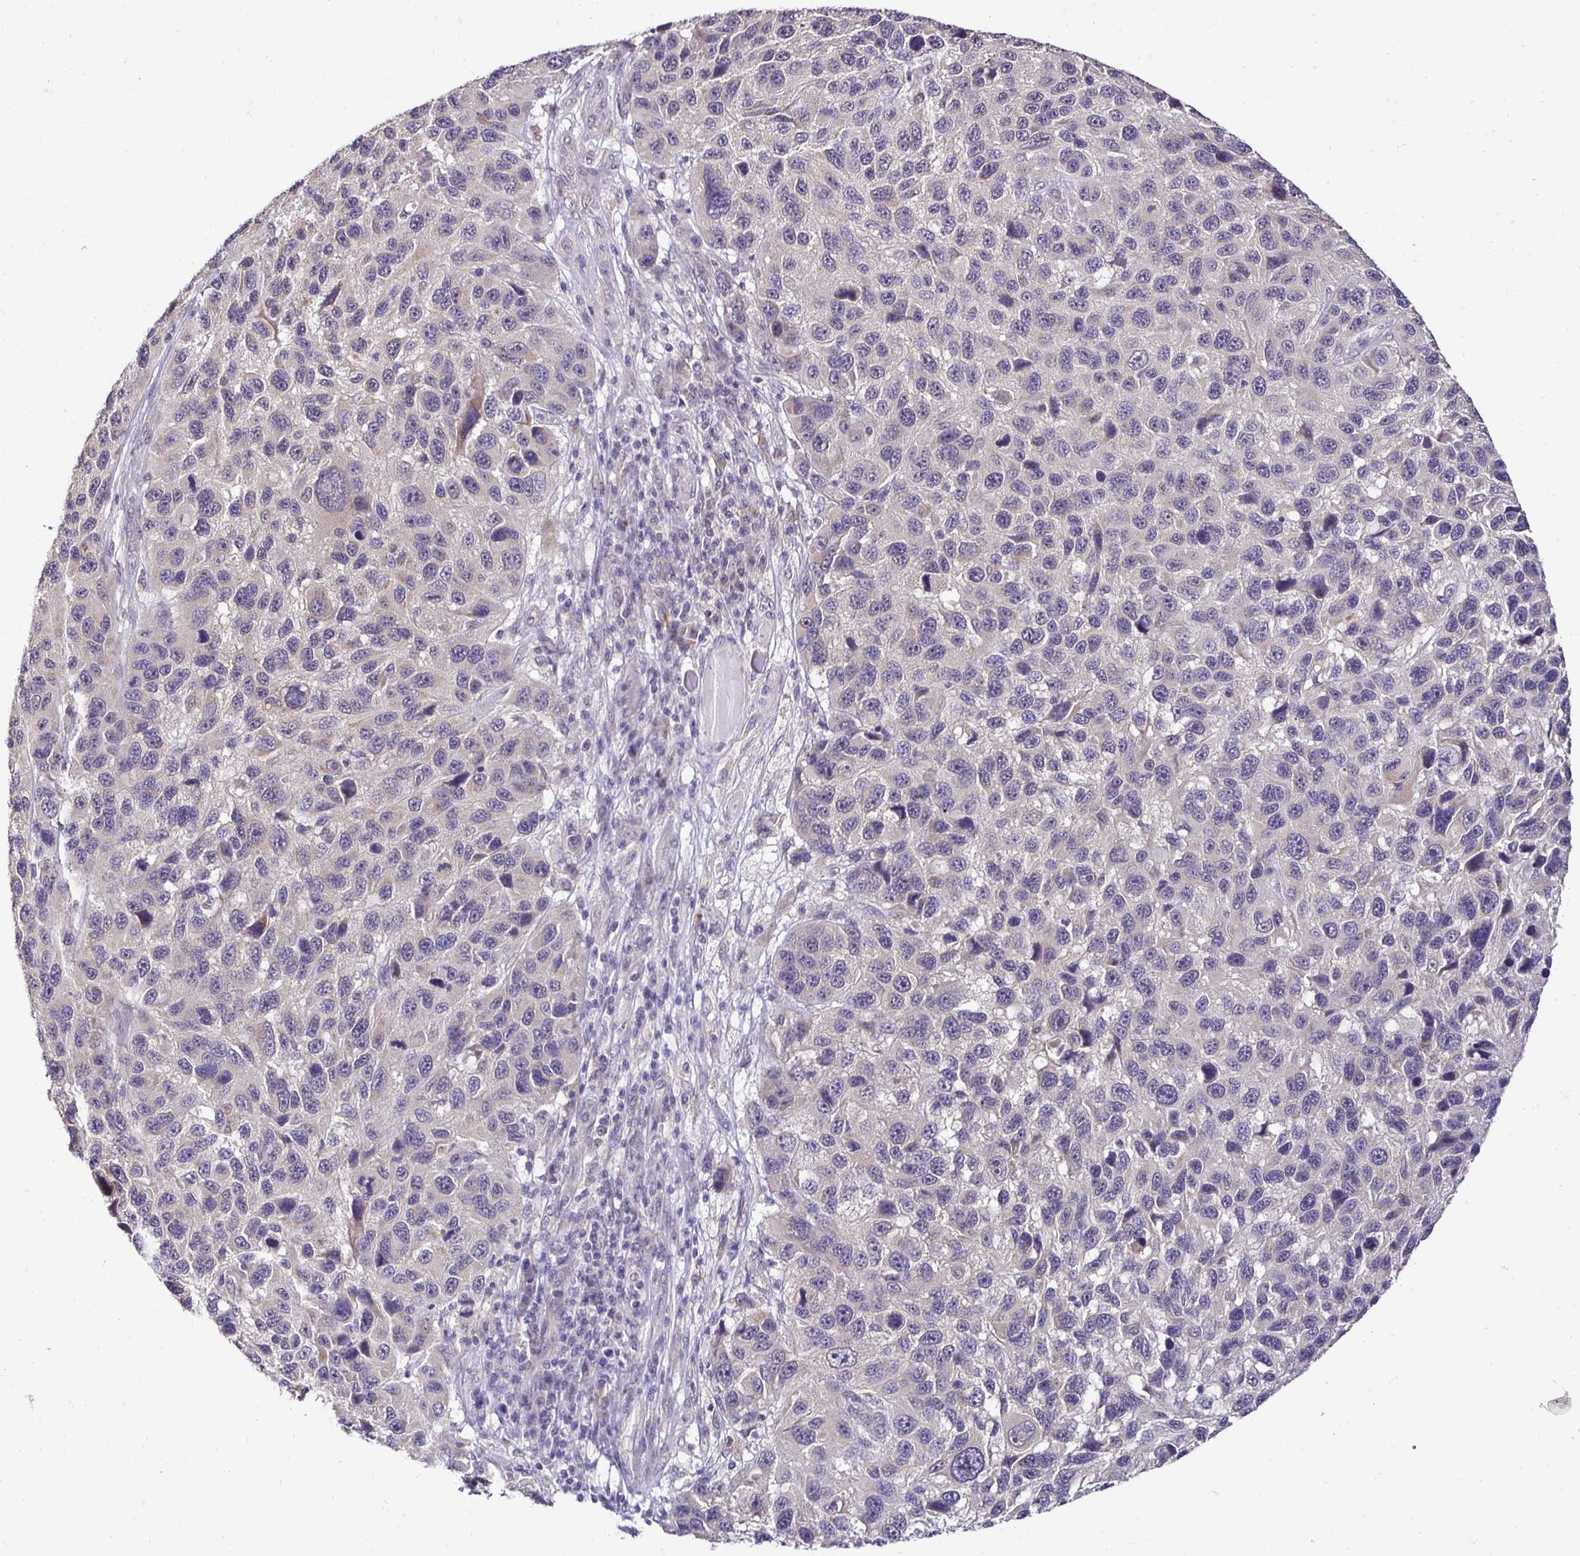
{"staining": {"intensity": "negative", "quantity": "none", "location": "none"}, "tissue": "melanoma", "cell_type": "Tumor cells", "image_type": "cancer", "snomed": [{"axis": "morphology", "description": "Malignant melanoma, NOS"}, {"axis": "topography", "description": "Skin"}], "caption": "A high-resolution photomicrograph shows IHC staining of melanoma, which shows no significant positivity in tumor cells.", "gene": "RHEBL1", "patient": {"sex": "male", "age": 53}}